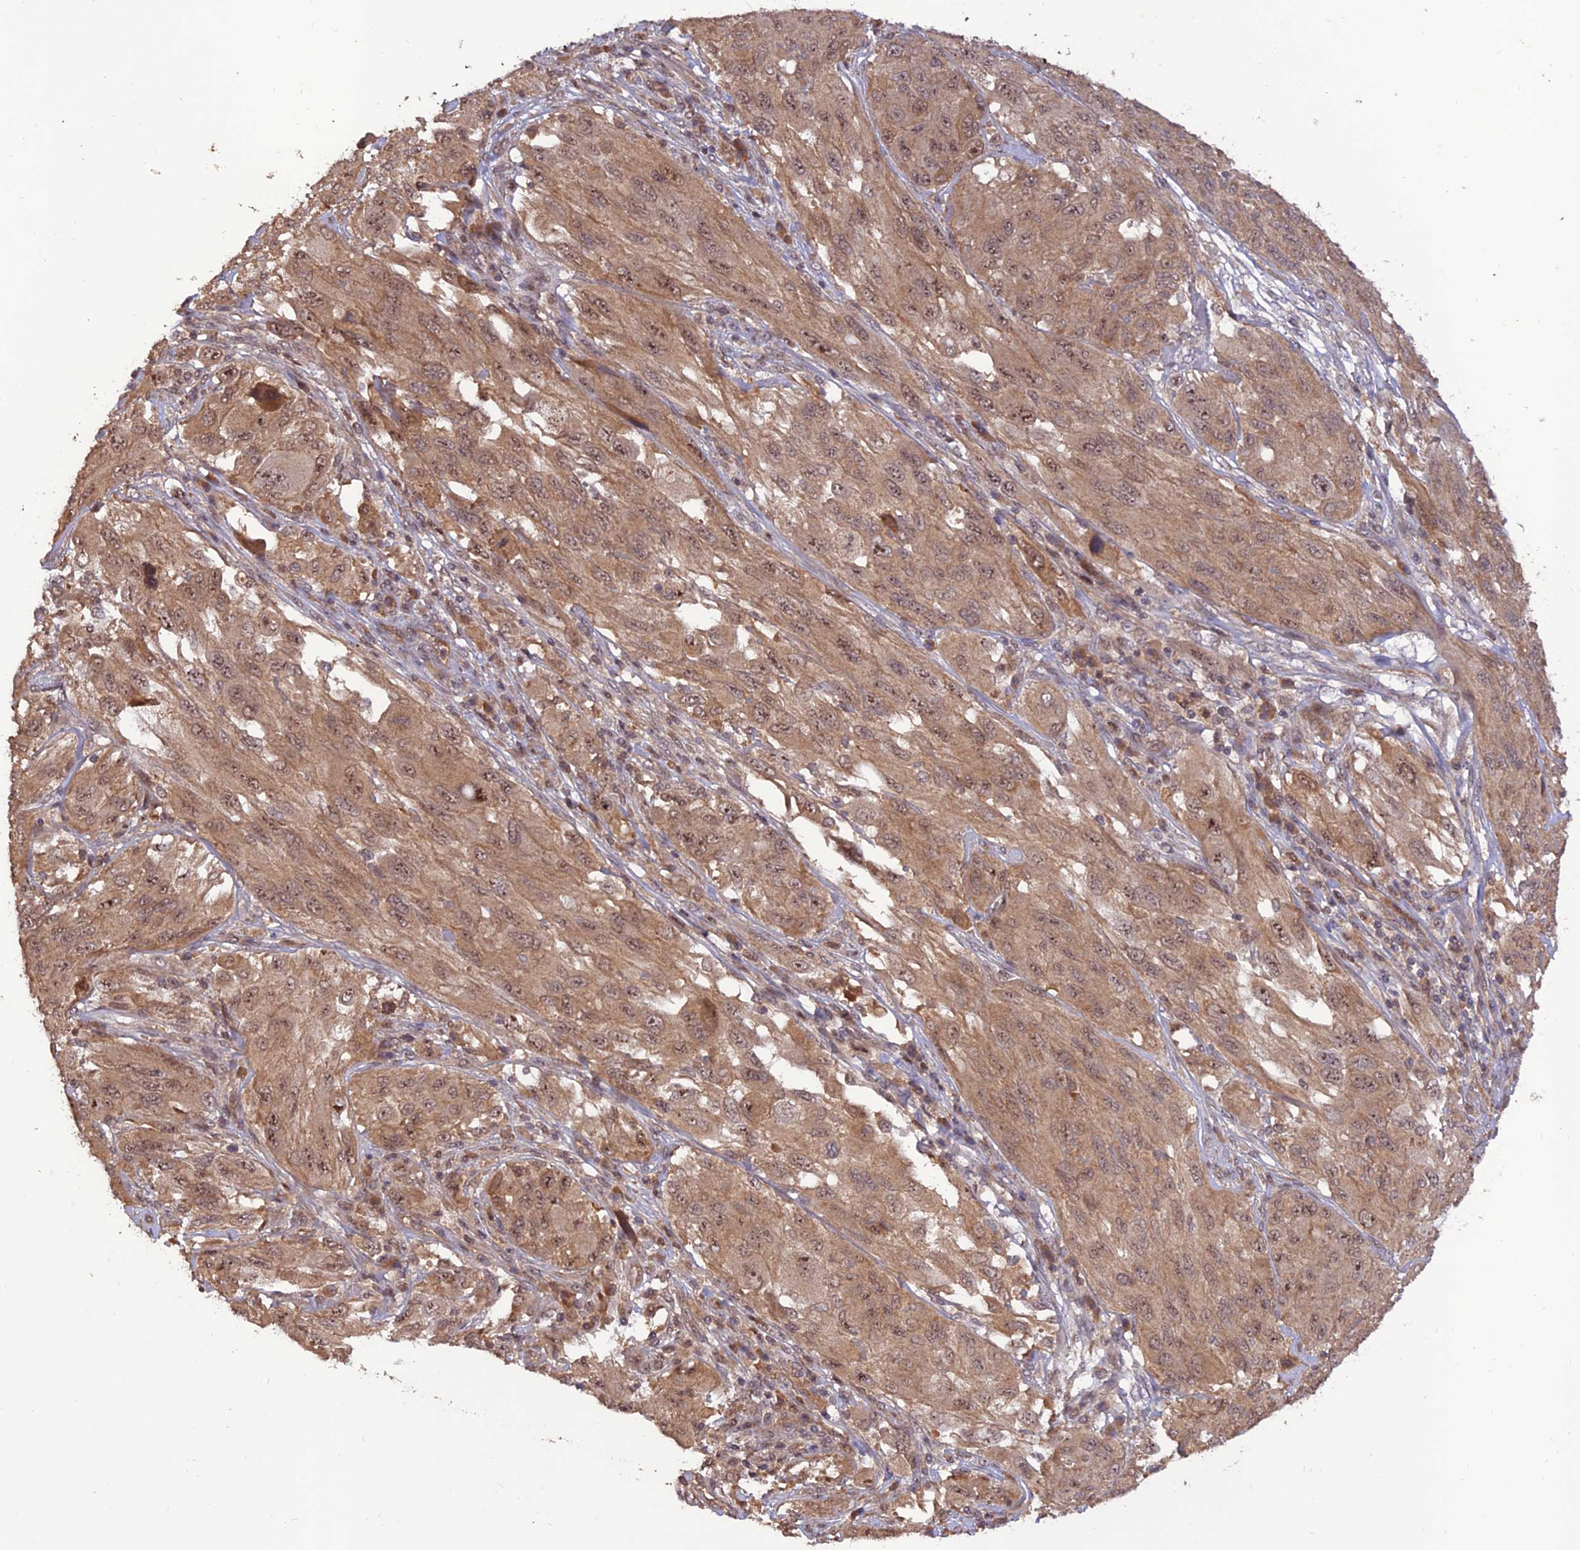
{"staining": {"intensity": "moderate", "quantity": ">75%", "location": "cytoplasmic/membranous,nuclear"}, "tissue": "melanoma", "cell_type": "Tumor cells", "image_type": "cancer", "snomed": [{"axis": "morphology", "description": "Malignant melanoma, NOS"}, {"axis": "topography", "description": "Skin"}], "caption": "There is medium levels of moderate cytoplasmic/membranous and nuclear expression in tumor cells of melanoma, as demonstrated by immunohistochemical staining (brown color).", "gene": "REV1", "patient": {"sex": "female", "age": 91}}